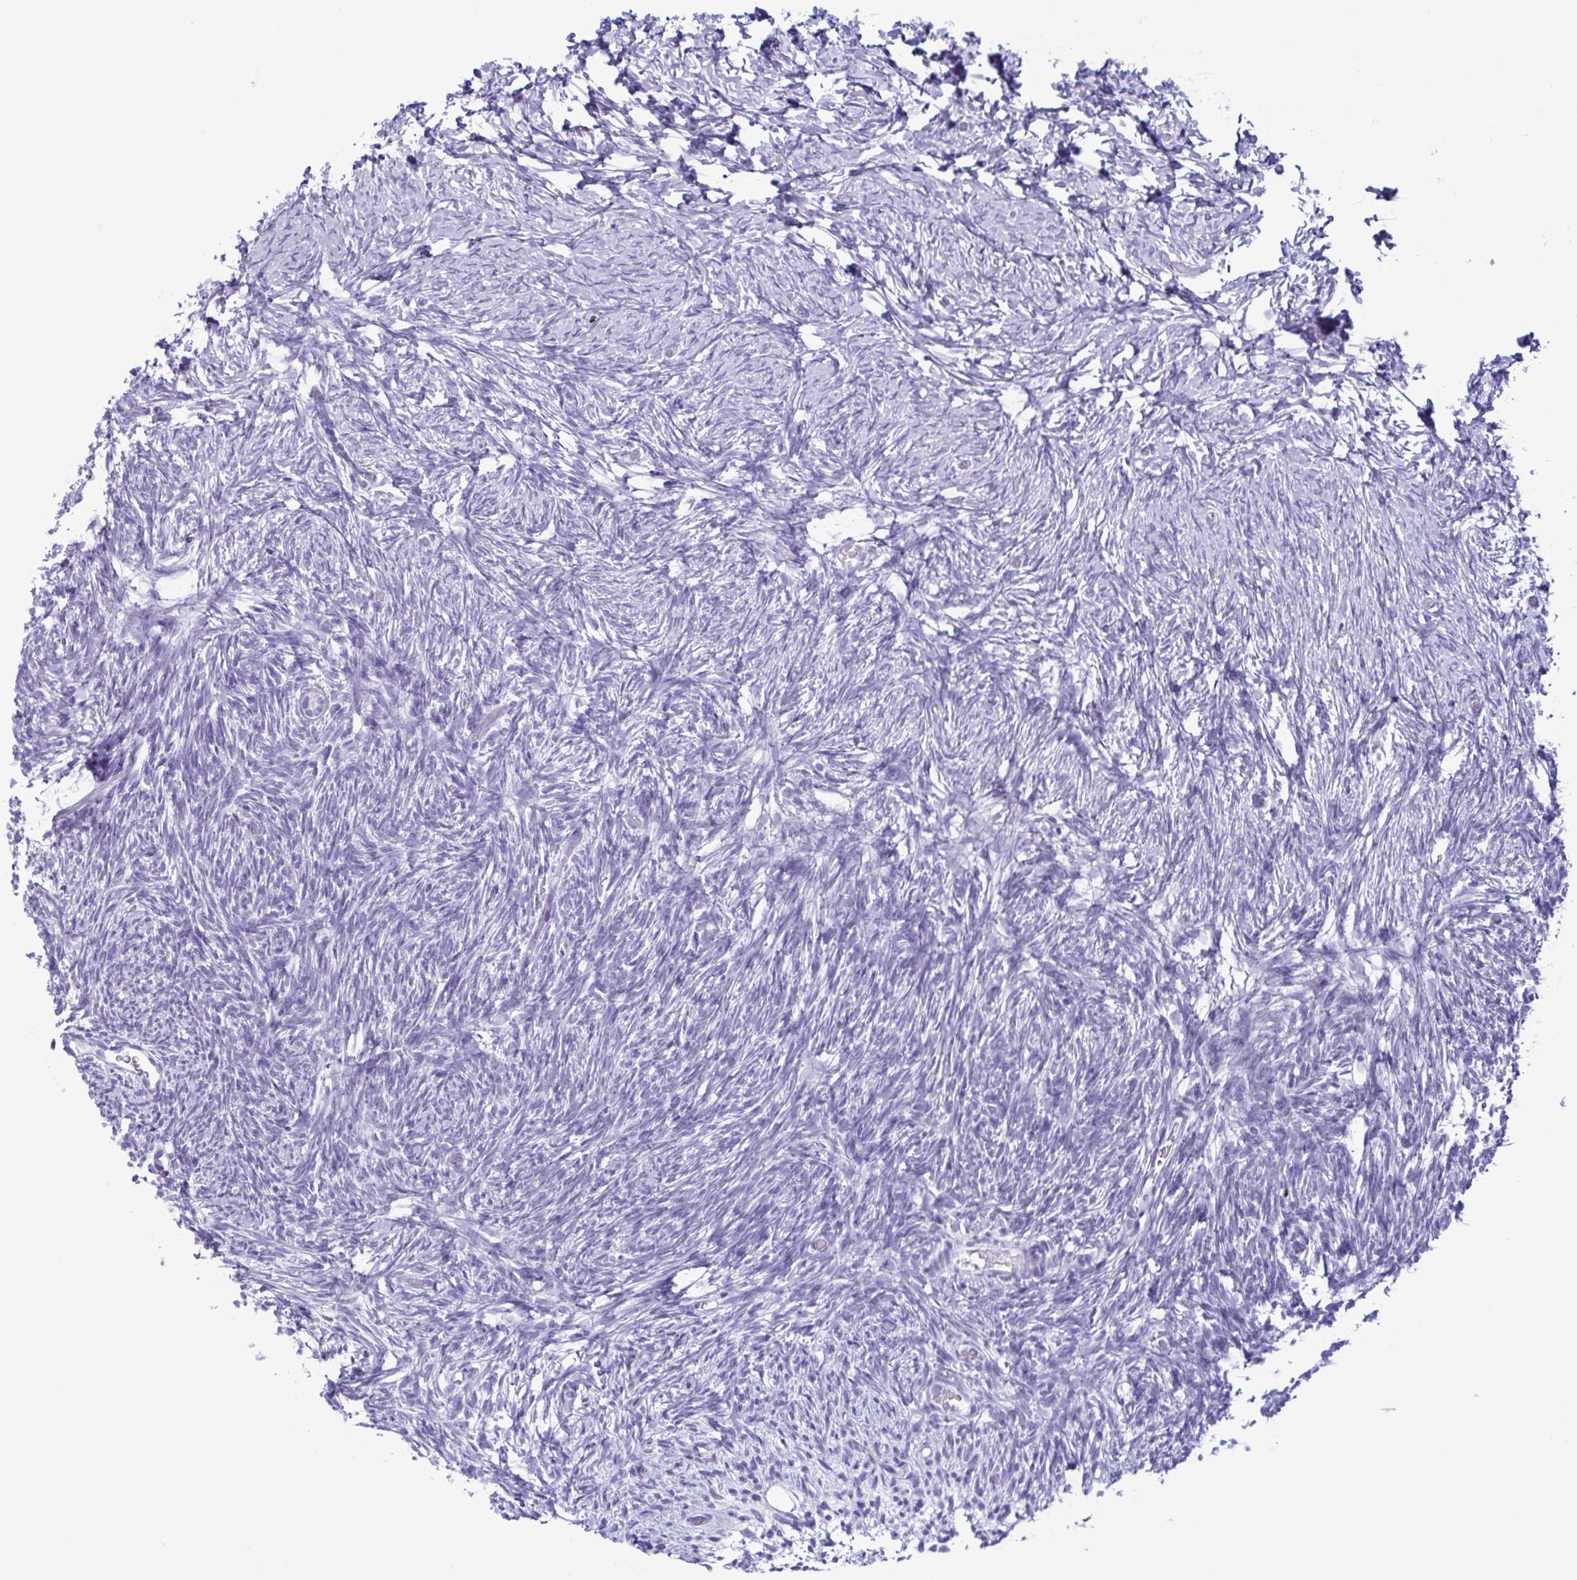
{"staining": {"intensity": "negative", "quantity": "none", "location": "none"}, "tissue": "ovary", "cell_type": "Follicle cells", "image_type": "normal", "snomed": [{"axis": "morphology", "description": "Normal tissue, NOS"}, {"axis": "topography", "description": "Ovary"}], "caption": "This image is of unremarkable ovary stained with immunohistochemistry to label a protein in brown with the nuclei are counter-stained blue. There is no expression in follicle cells. The staining is performed using DAB (3,3'-diaminobenzidine) brown chromogen with nuclei counter-stained in using hematoxylin.", "gene": "LTF", "patient": {"sex": "female", "age": 39}}